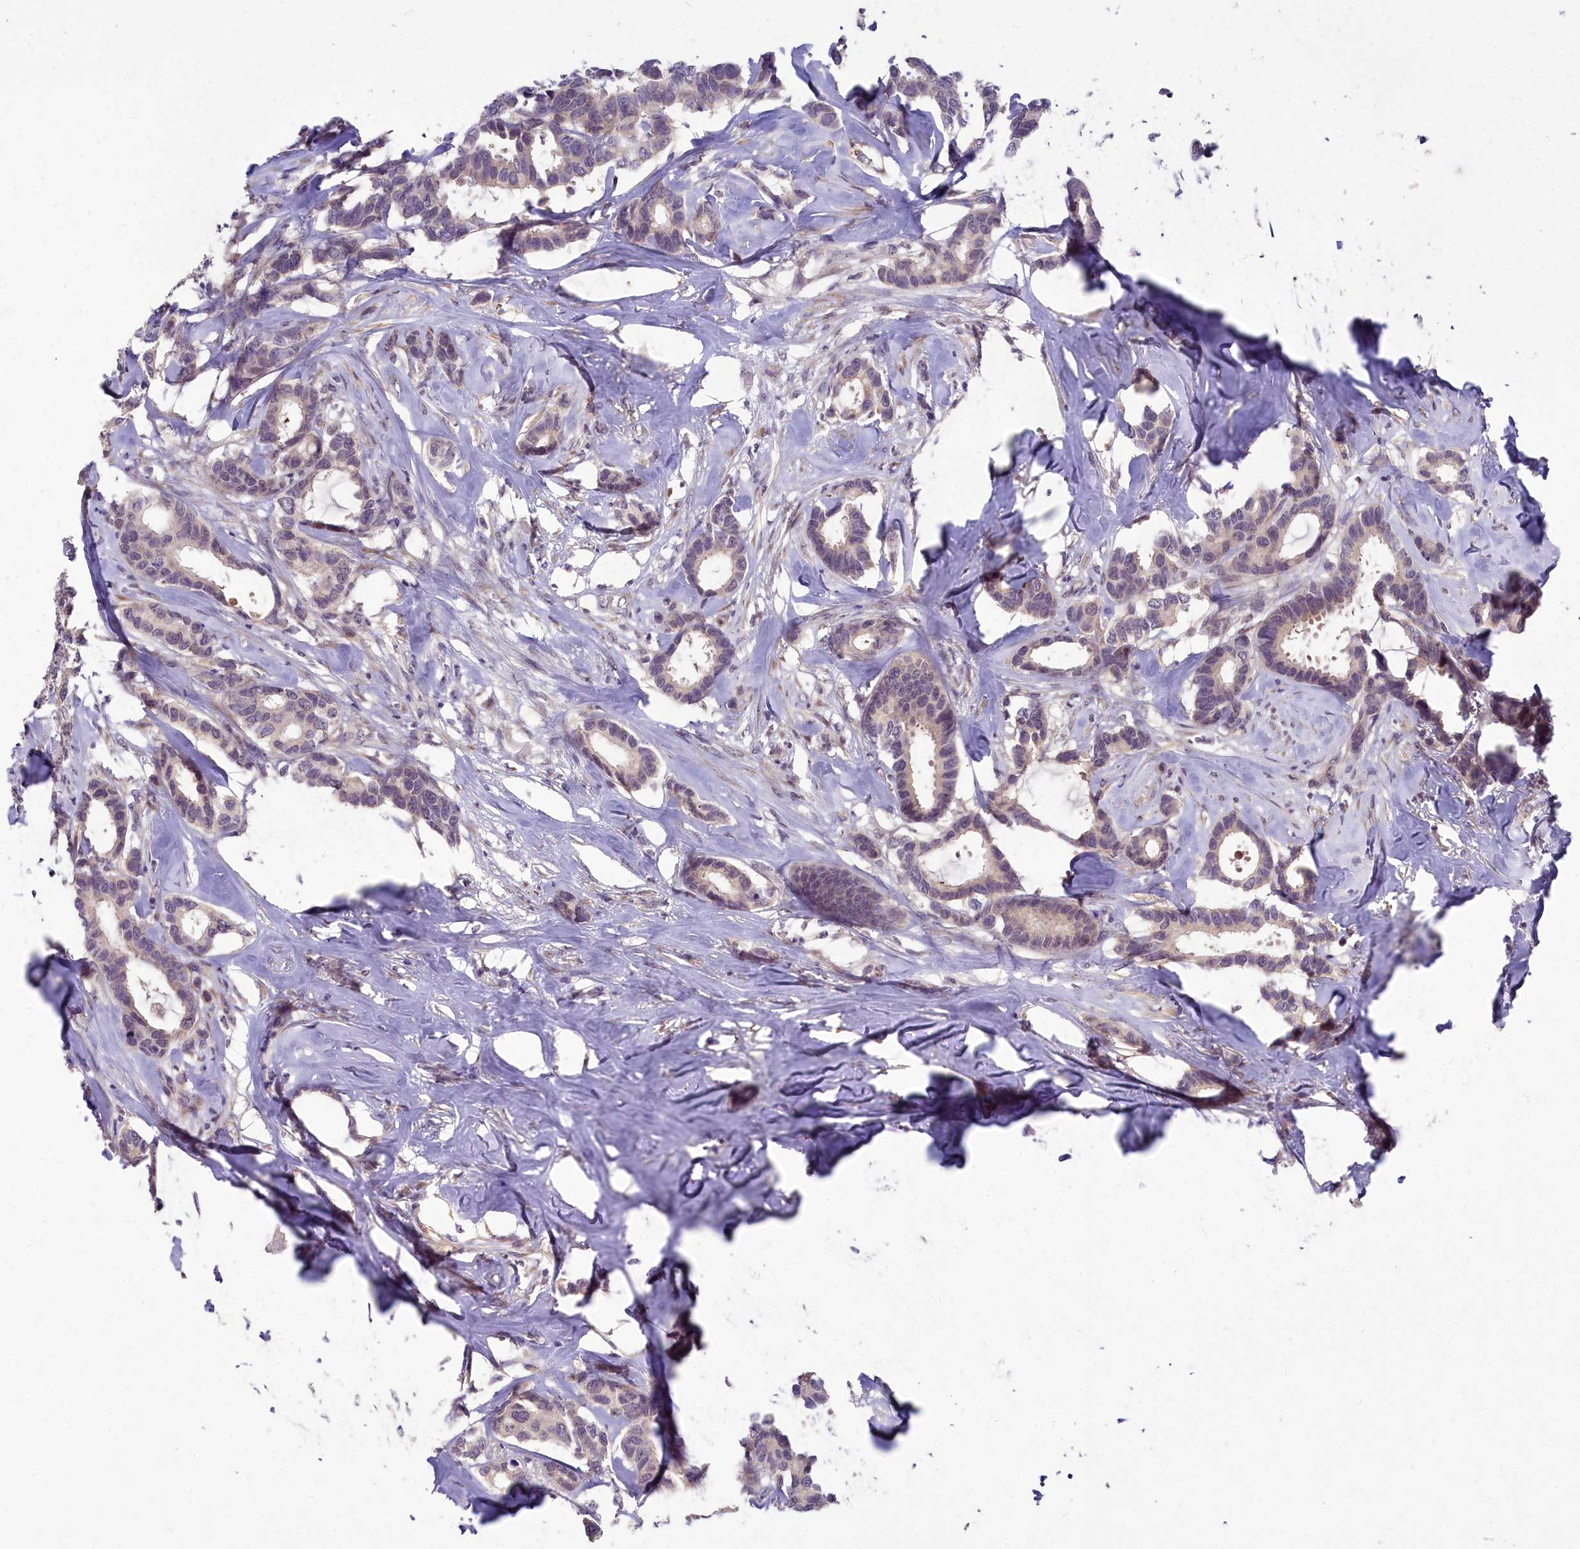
{"staining": {"intensity": "weak", "quantity": "<25%", "location": "cytoplasmic/membranous"}, "tissue": "breast cancer", "cell_type": "Tumor cells", "image_type": "cancer", "snomed": [{"axis": "morphology", "description": "Duct carcinoma"}, {"axis": "topography", "description": "Breast"}], "caption": "Histopathology image shows no protein staining in tumor cells of breast intraductal carcinoma tissue. (DAB immunohistochemistry visualized using brightfield microscopy, high magnification).", "gene": "ZNF333", "patient": {"sex": "female", "age": 87}}